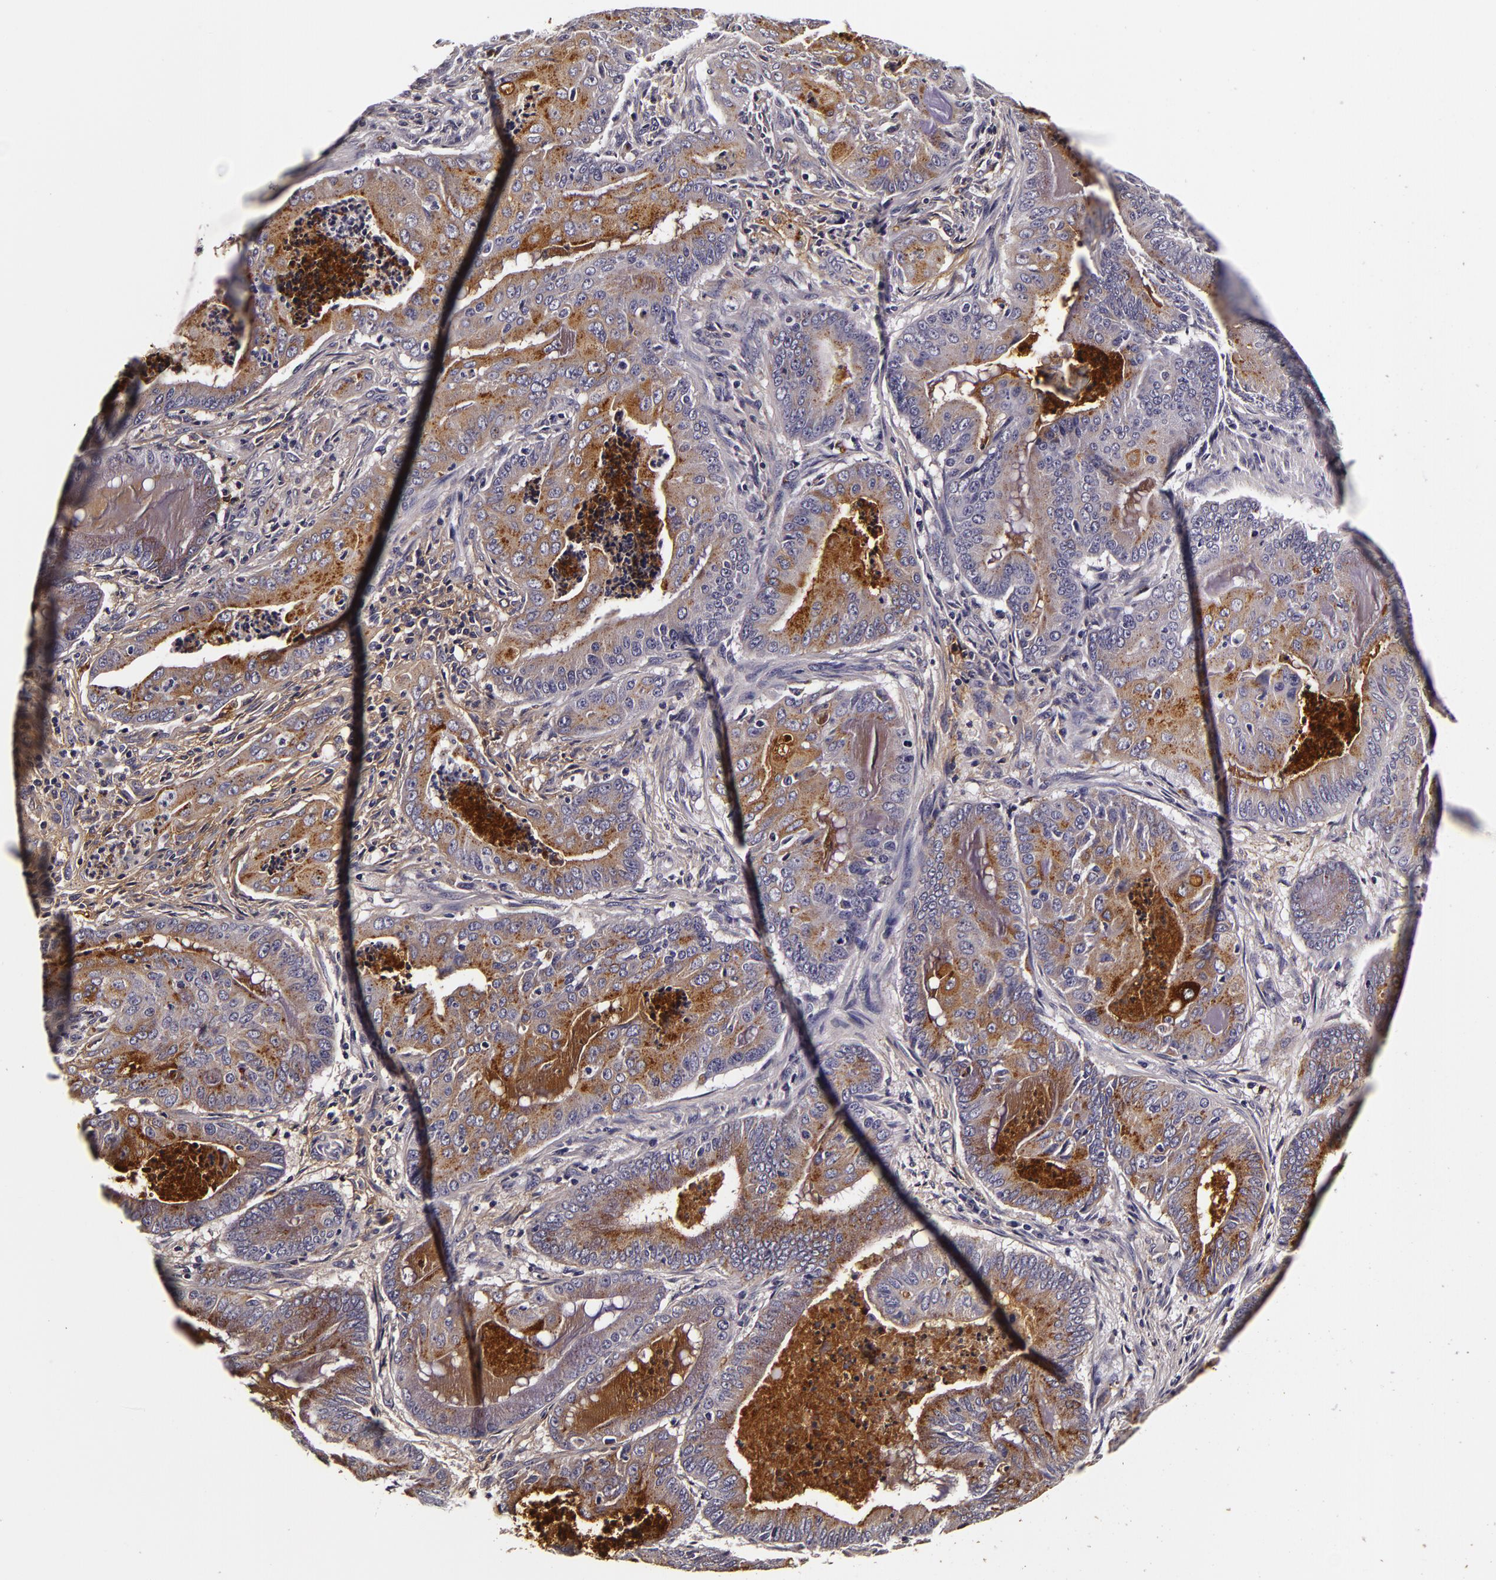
{"staining": {"intensity": "weak", "quantity": "25%-75%", "location": "cytoplasmic/membranous"}, "tissue": "endometrial cancer", "cell_type": "Tumor cells", "image_type": "cancer", "snomed": [{"axis": "morphology", "description": "Adenocarcinoma, NOS"}, {"axis": "topography", "description": "Endometrium"}], "caption": "Brown immunohistochemical staining in adenocarcinoma (endometrial) exhibits weak cytoplasmic/membranous positivity in about 25%-75% of tumor cells.", "gene": "LGALS3BP", "patient": {"sex": "female", "age": 63}}